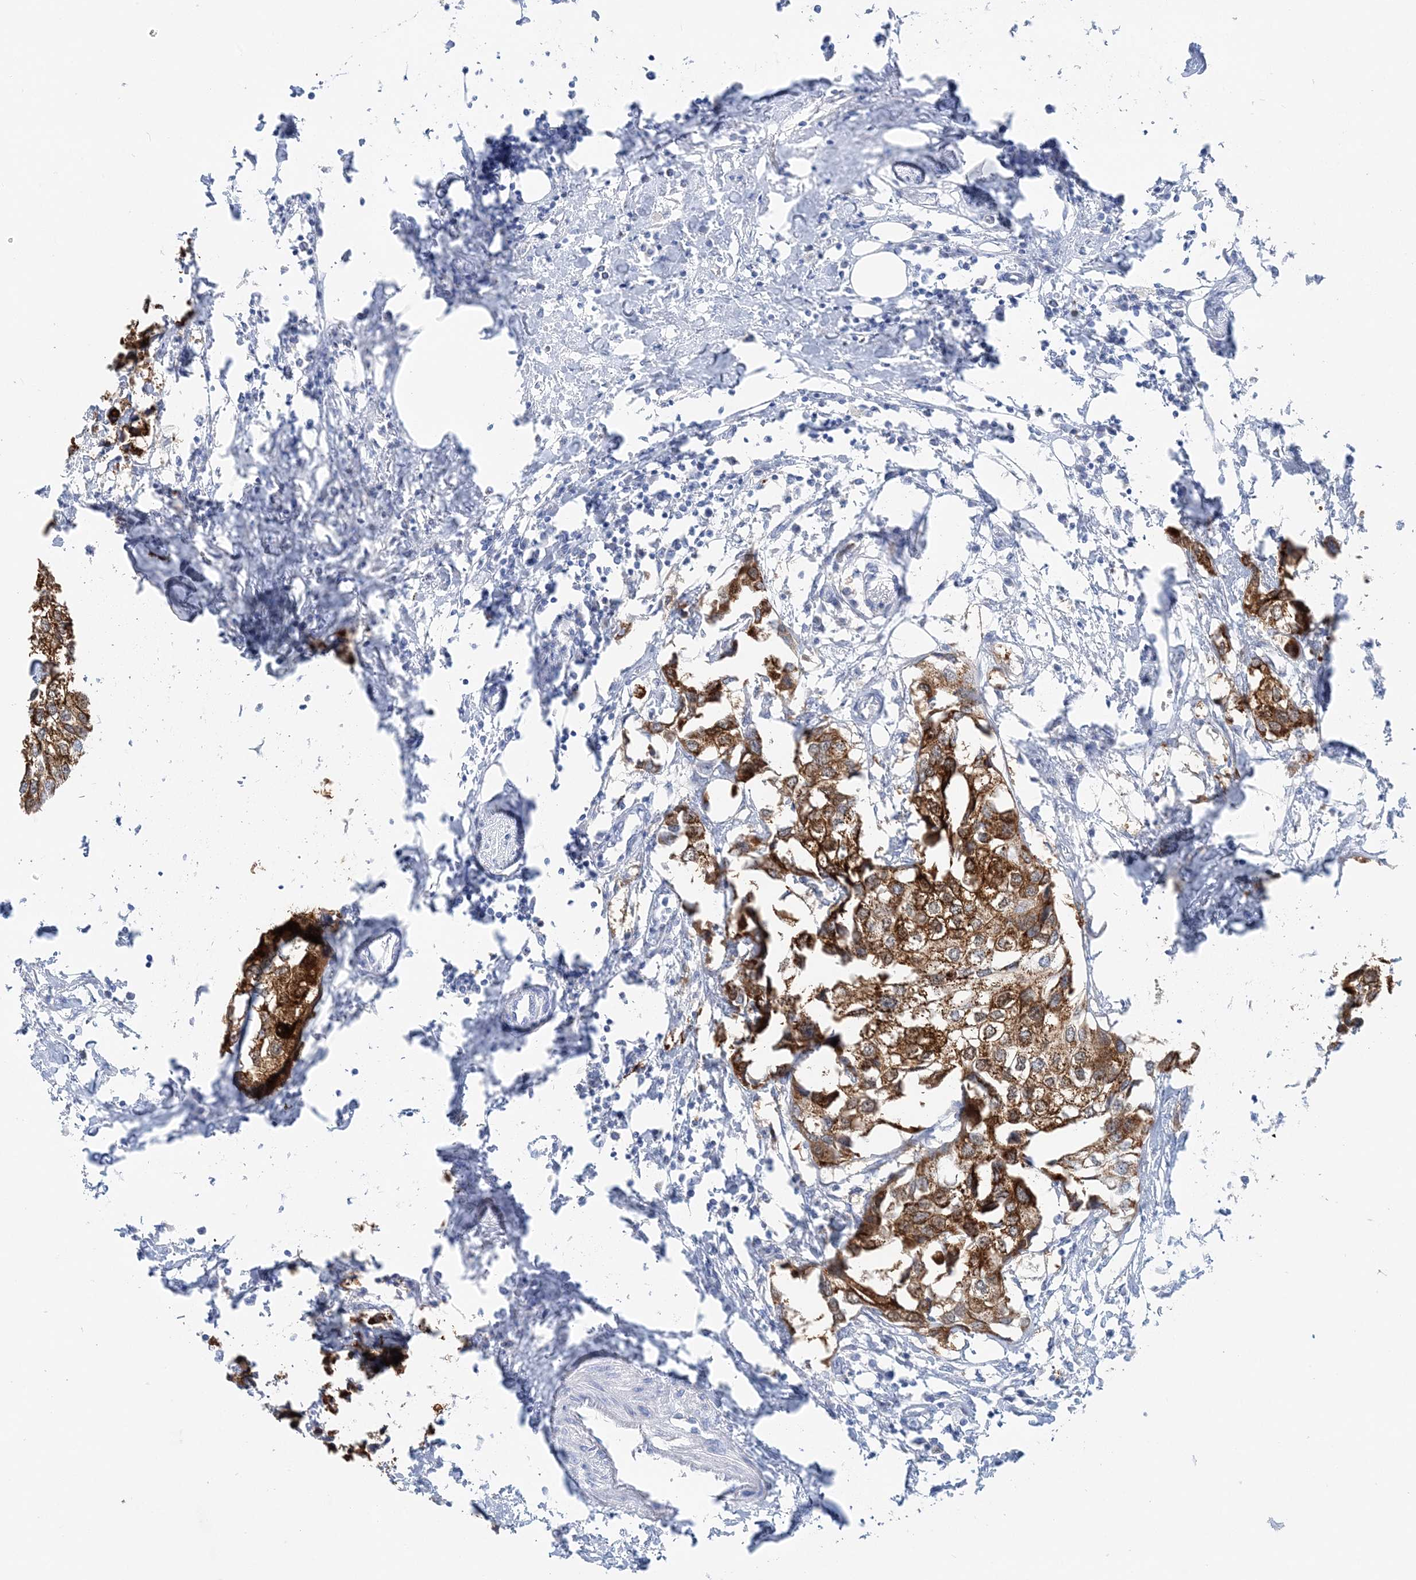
{"staining": {"intensity": "strong", "quantity": ">75%", "location": "cytoplasmic/membranous,nuclear"}, "tissue": "urothelial cancer", "cell_type": "Tumor cells", "image_type": "cancer", "snomed": [{"axis": "morphology", "description": "Urothelial carcinoma, High grade"}, {"axis": "topography", "description": "Urinary bladder"}], "caption": "Protein analysis of urothelial cancer tissue shows strong cytoplasmic/membranous and nuclear staining in about >75% of tumor cells. Using DAB (3,3'-diaminobenzidine) (brown) and hematoxylin (blue) stains, captured at high magnification using brightfield microscopy.", "gene": "HMGCS1", "patient": {"sex": "male", "age": 64}}